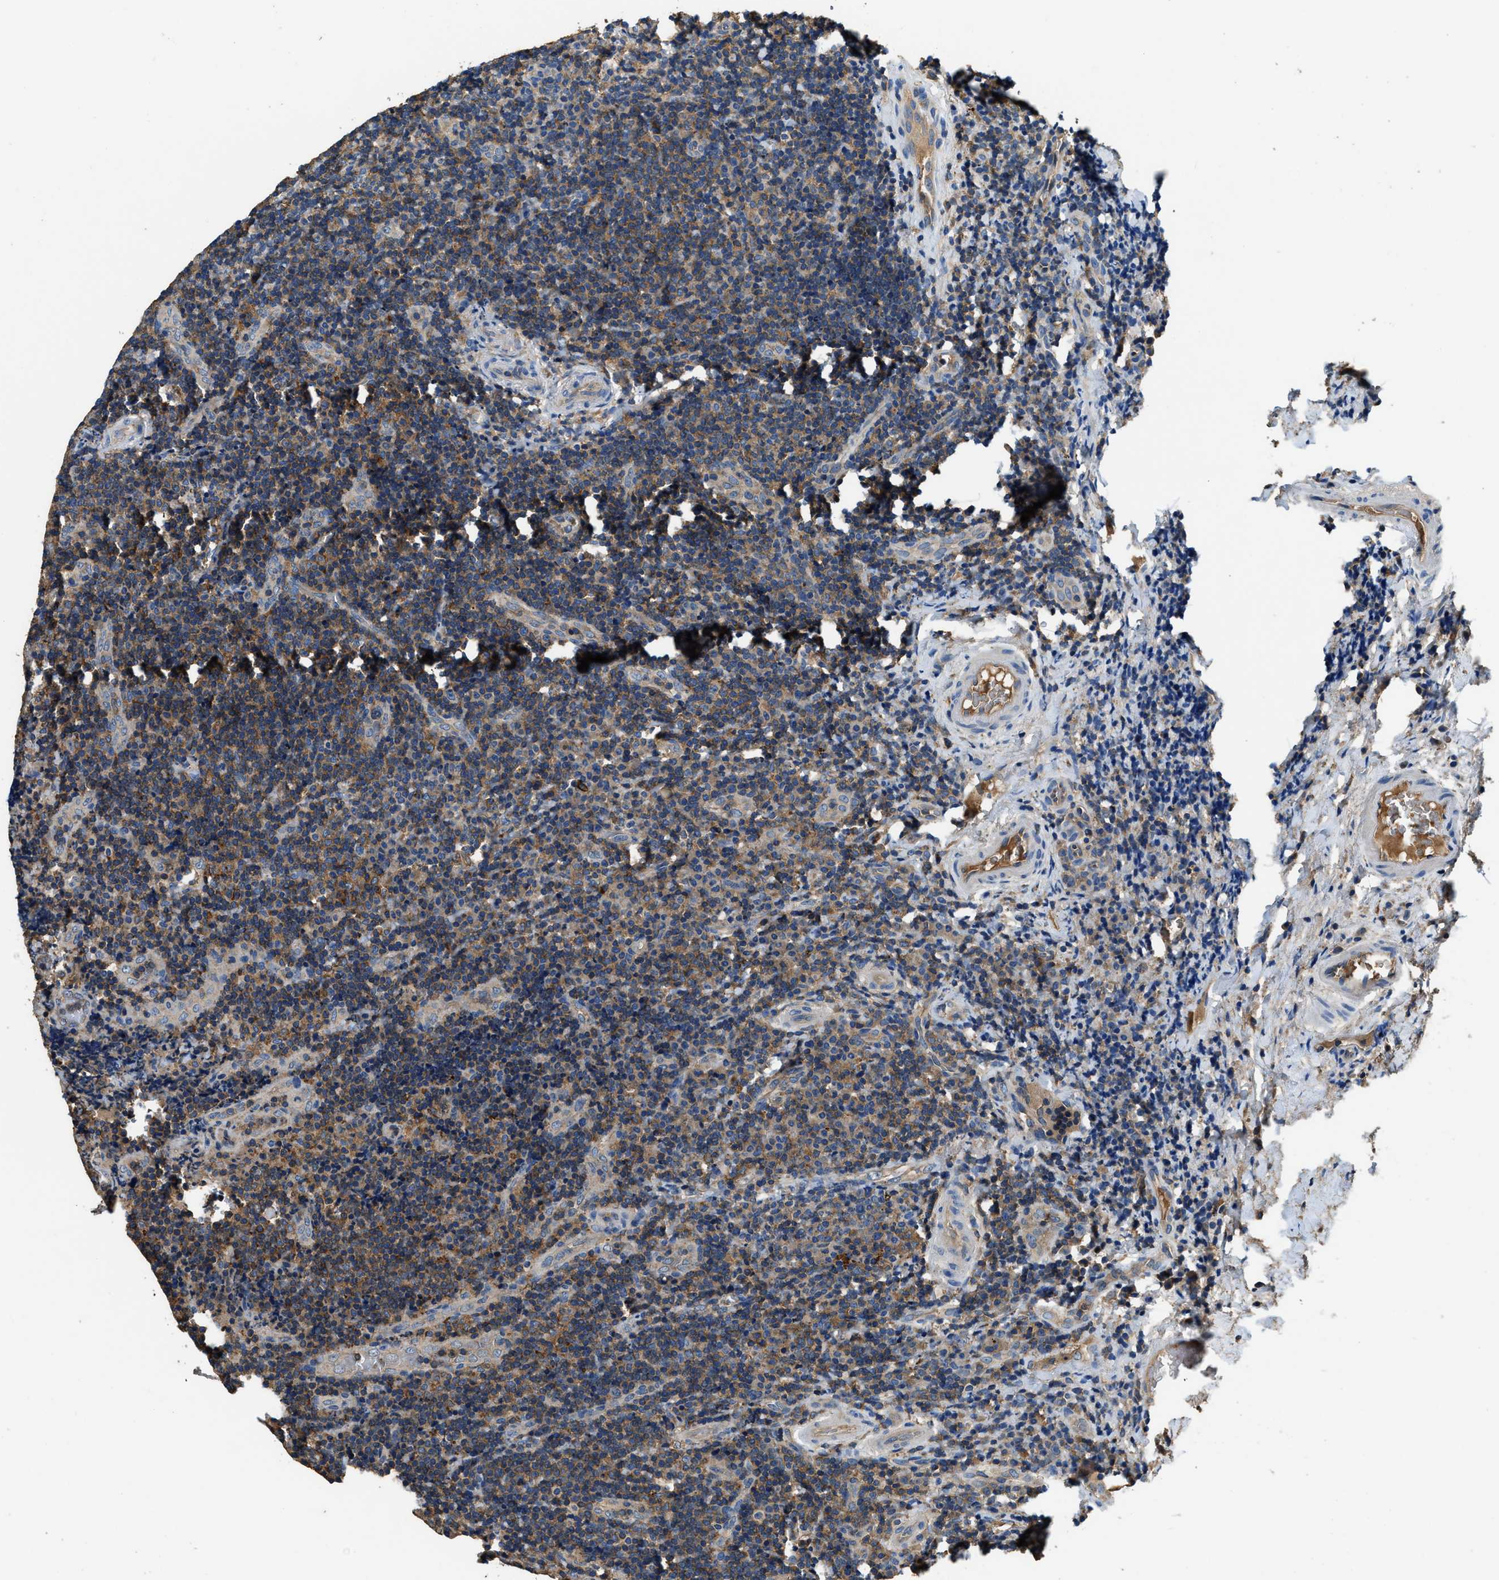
{"staining": {"intensity": "weak", "quantity": ">75%", "location": "cytoplasmic/membranous"}, "tissue": "lymphoma", "cell_type": "Tumor cells", "image_type": "cancer", "snomed": [{"axis": "morphology", "description": "Malignant lymphoma, non-Hodgkin's type, High grade"}, {"axis": "topography", "description": "Tonsil"}], "caption": "Immunohistochemistry histopathology image of human lymphoma stained for a protein (brown), which exhibits low levels of weak cytoplasmic/membranous expression in about >75% of tumor cells.", "gene": "BLOC1S1", "patient": {"sex": "female", "age": 36}}